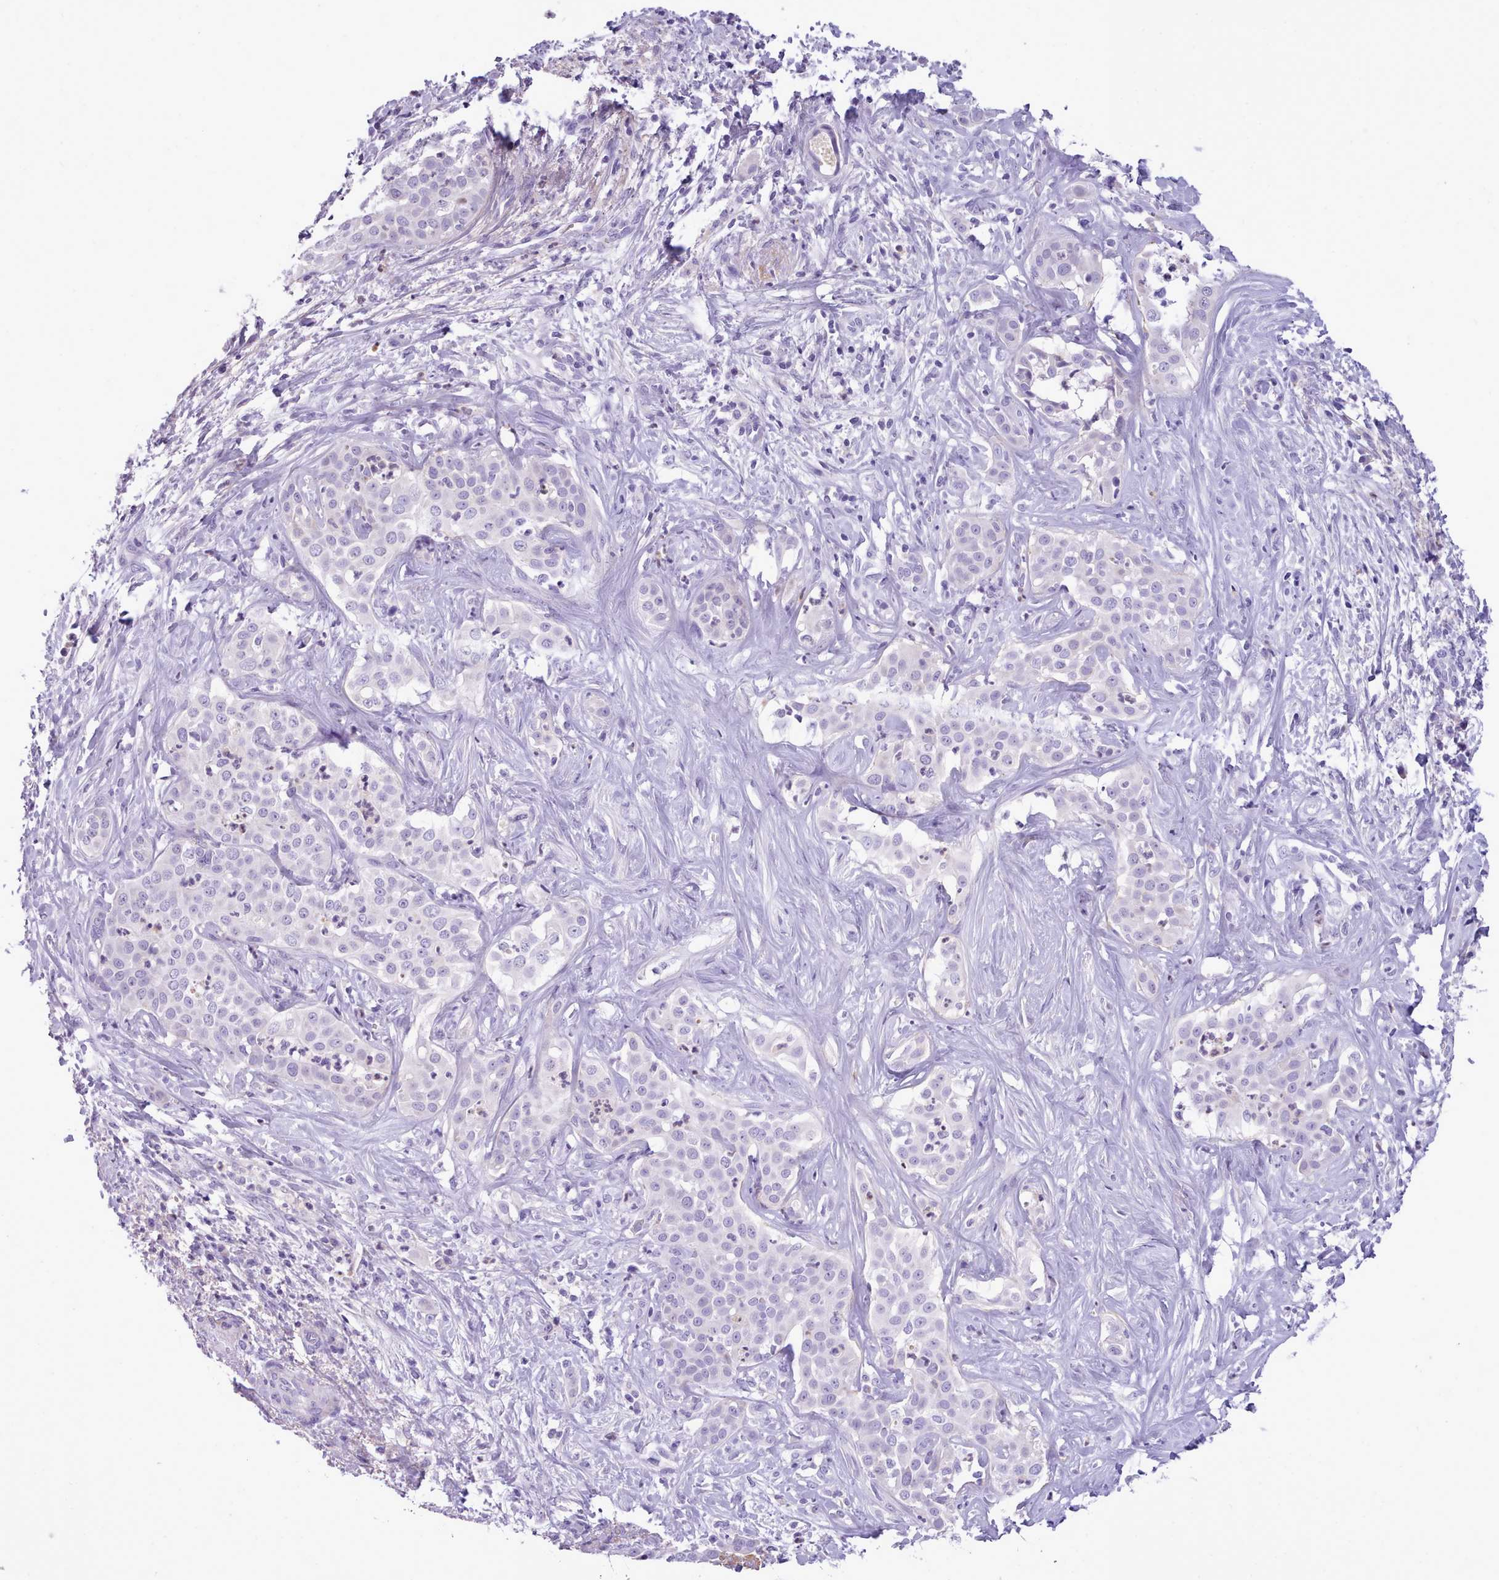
{"staining": {"intensity": "negative", "quantity": "none", "location": "none"}, "tissue": "liver cancer", "cell_type": "Tumor cells", "image_type": "cancer", "snomed": [{"axis": "morphology", "description": "Cholangiocarcinoma"}, {"axis": "topography", "description": "Liver"}], "caption": "The micrograph demonstrates no significant staining in tumor cells of liver cancer (cholangiocarcinoma).", "gene": "CYP2A13", "patient": {"sex": "male", "age": 67}}